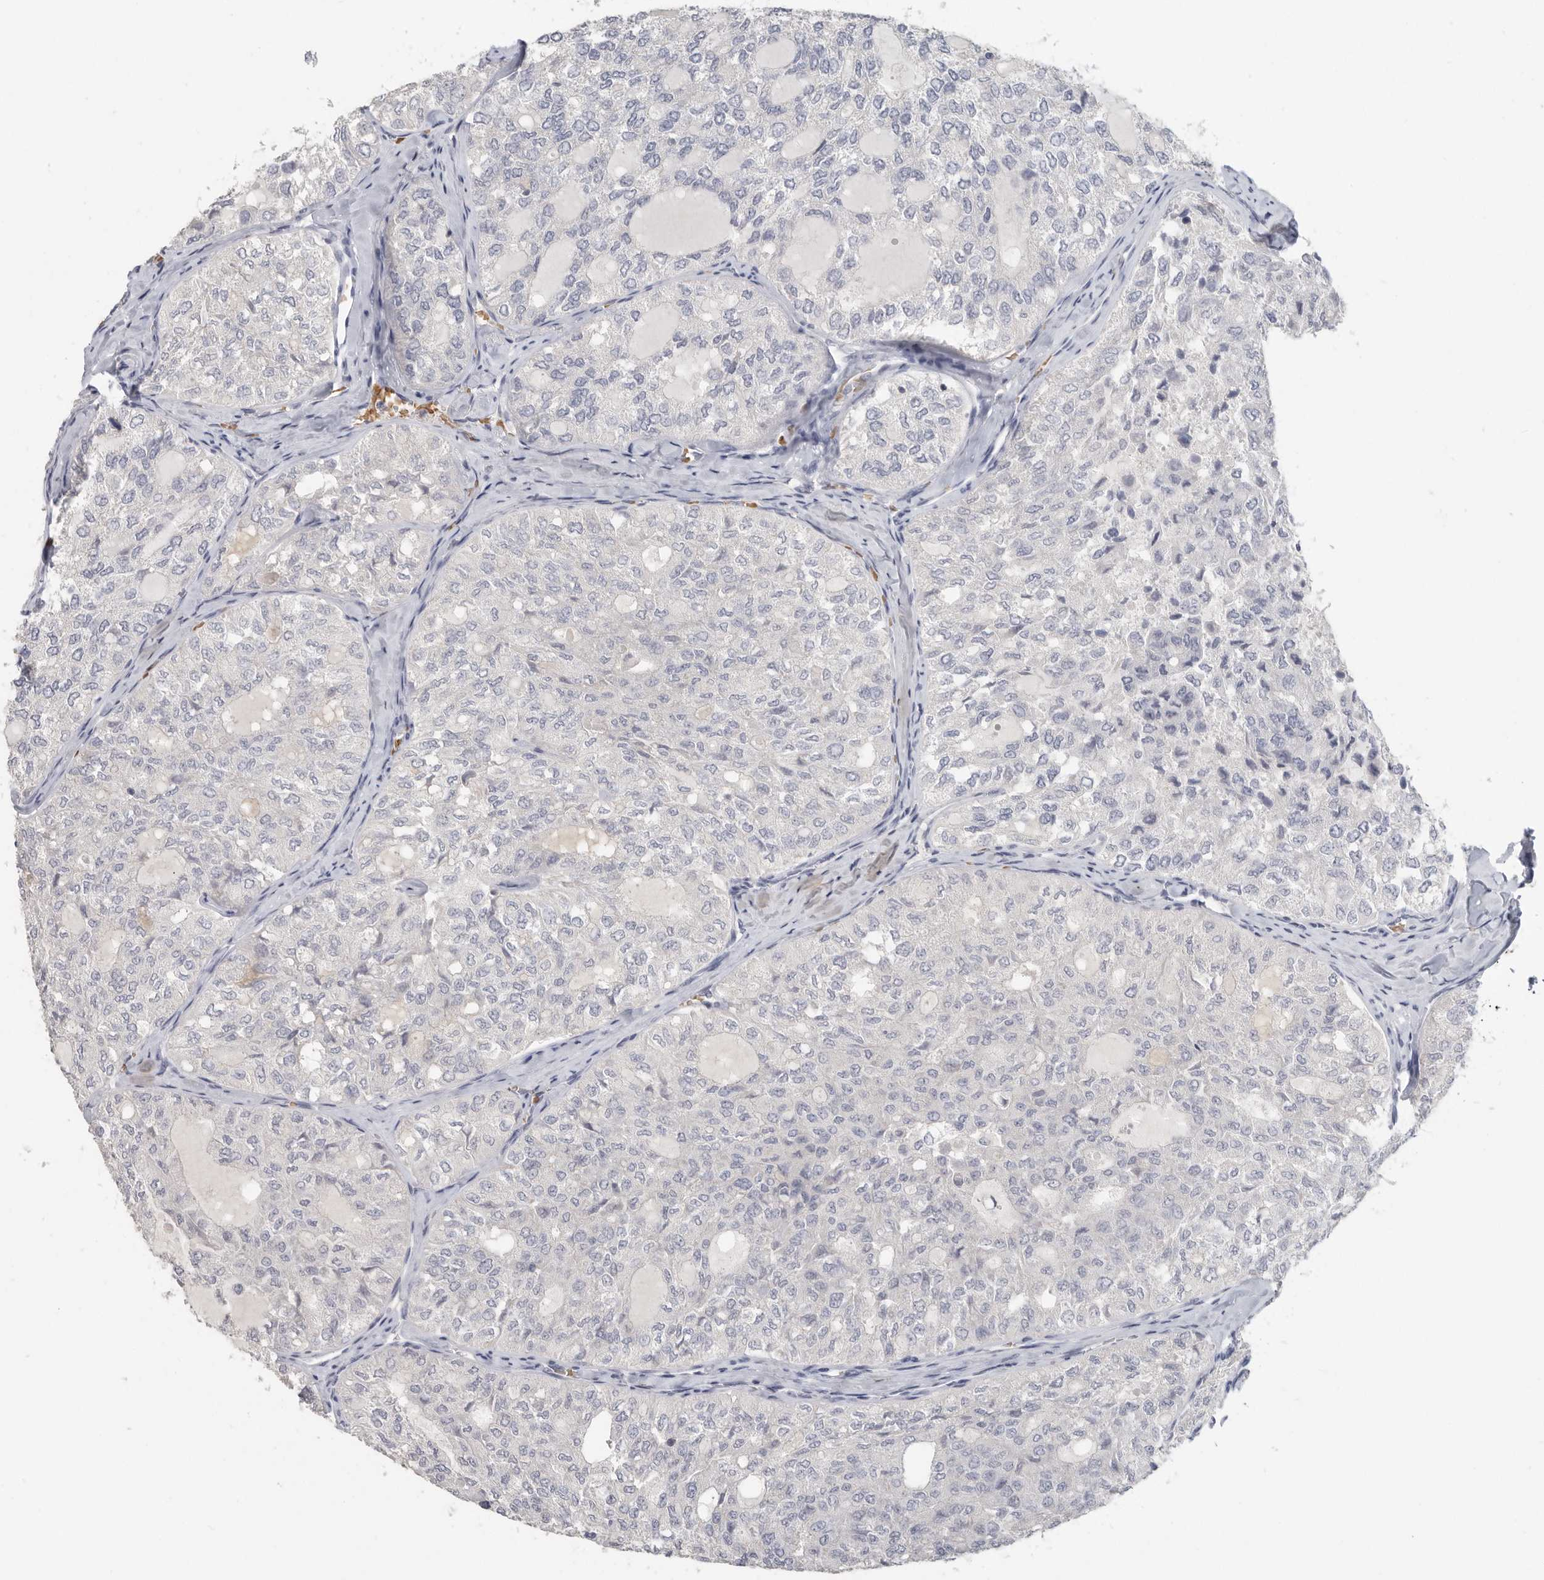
{"staining": {"intensity": "negative", "quantity": "none", "location": "none"}, "tissue": "thyroid cancer", "cell_type": "Tumor cells", "image_type": "cancer", "snomed": [{"axis": "morphology", "description": "Follicular adenoma carcinoma, NOS"}, {"axis": "topography", "description": "Thyroid gland"}], "caption": "There is no significant staining in tumor cells of thyroid cancer (follicular adenoma carcinoma).", "gene": "DNAJC11", "patient": {"sex": "male", "age": 75}}